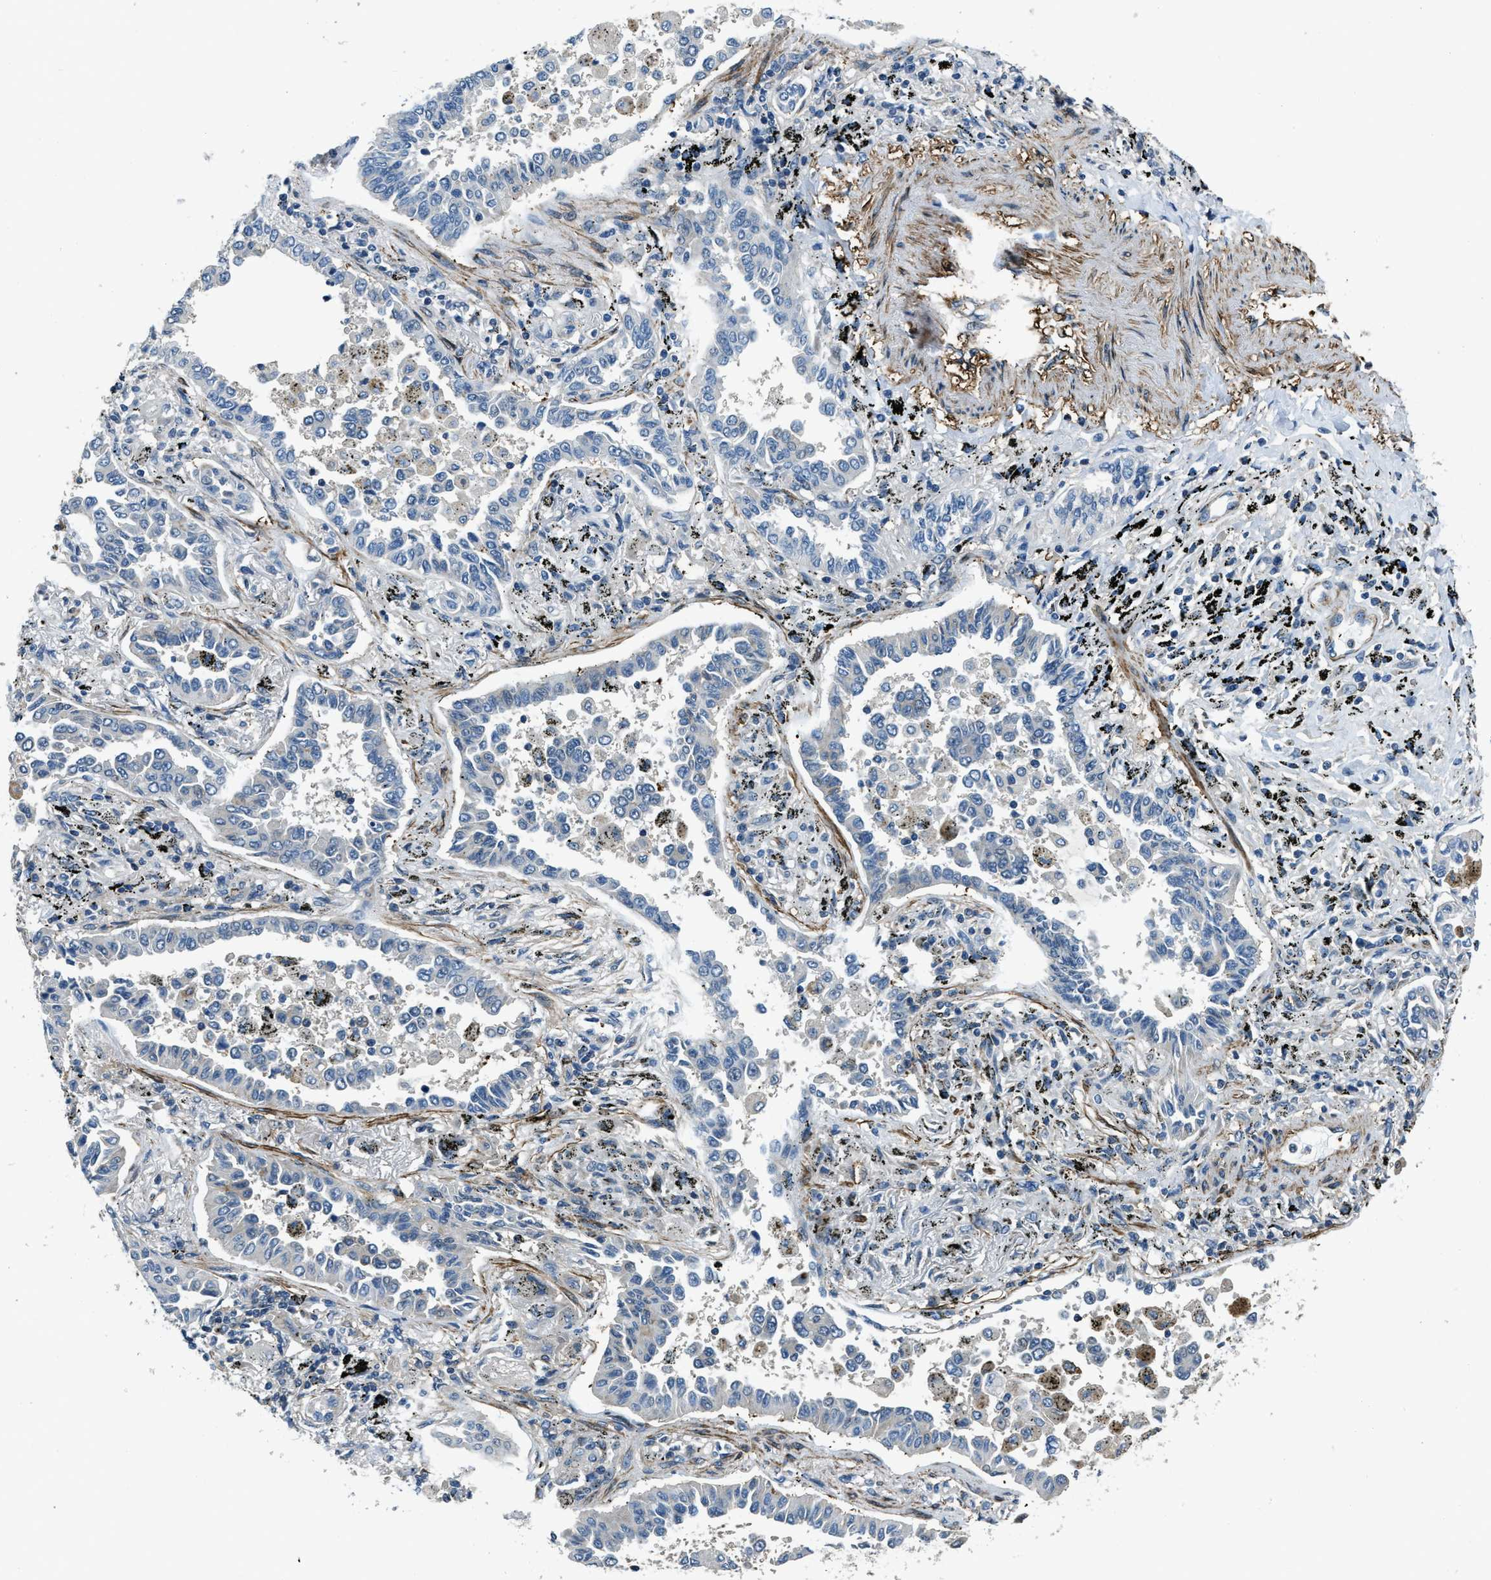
{"staining": {"intensity": "negative", "quantity": "none", "location": "none"}, "tissue": "lung cancer", "cell_type": "Tumor cells", "image_type": "cancer", "snomed": [{"axis": "morphology", "description": "Normal tissue, NOS"}, {"axis": "morphology", "description": "Adenocarcinoma, NOS"}, {"axis": "topography", "description": "Lung"}], "caption": "Tumor cells show no significant protein expression in lung adenocarcinoma.", "gene": "NUDCD3", "patient": {"sex": "male", "age": 59}}